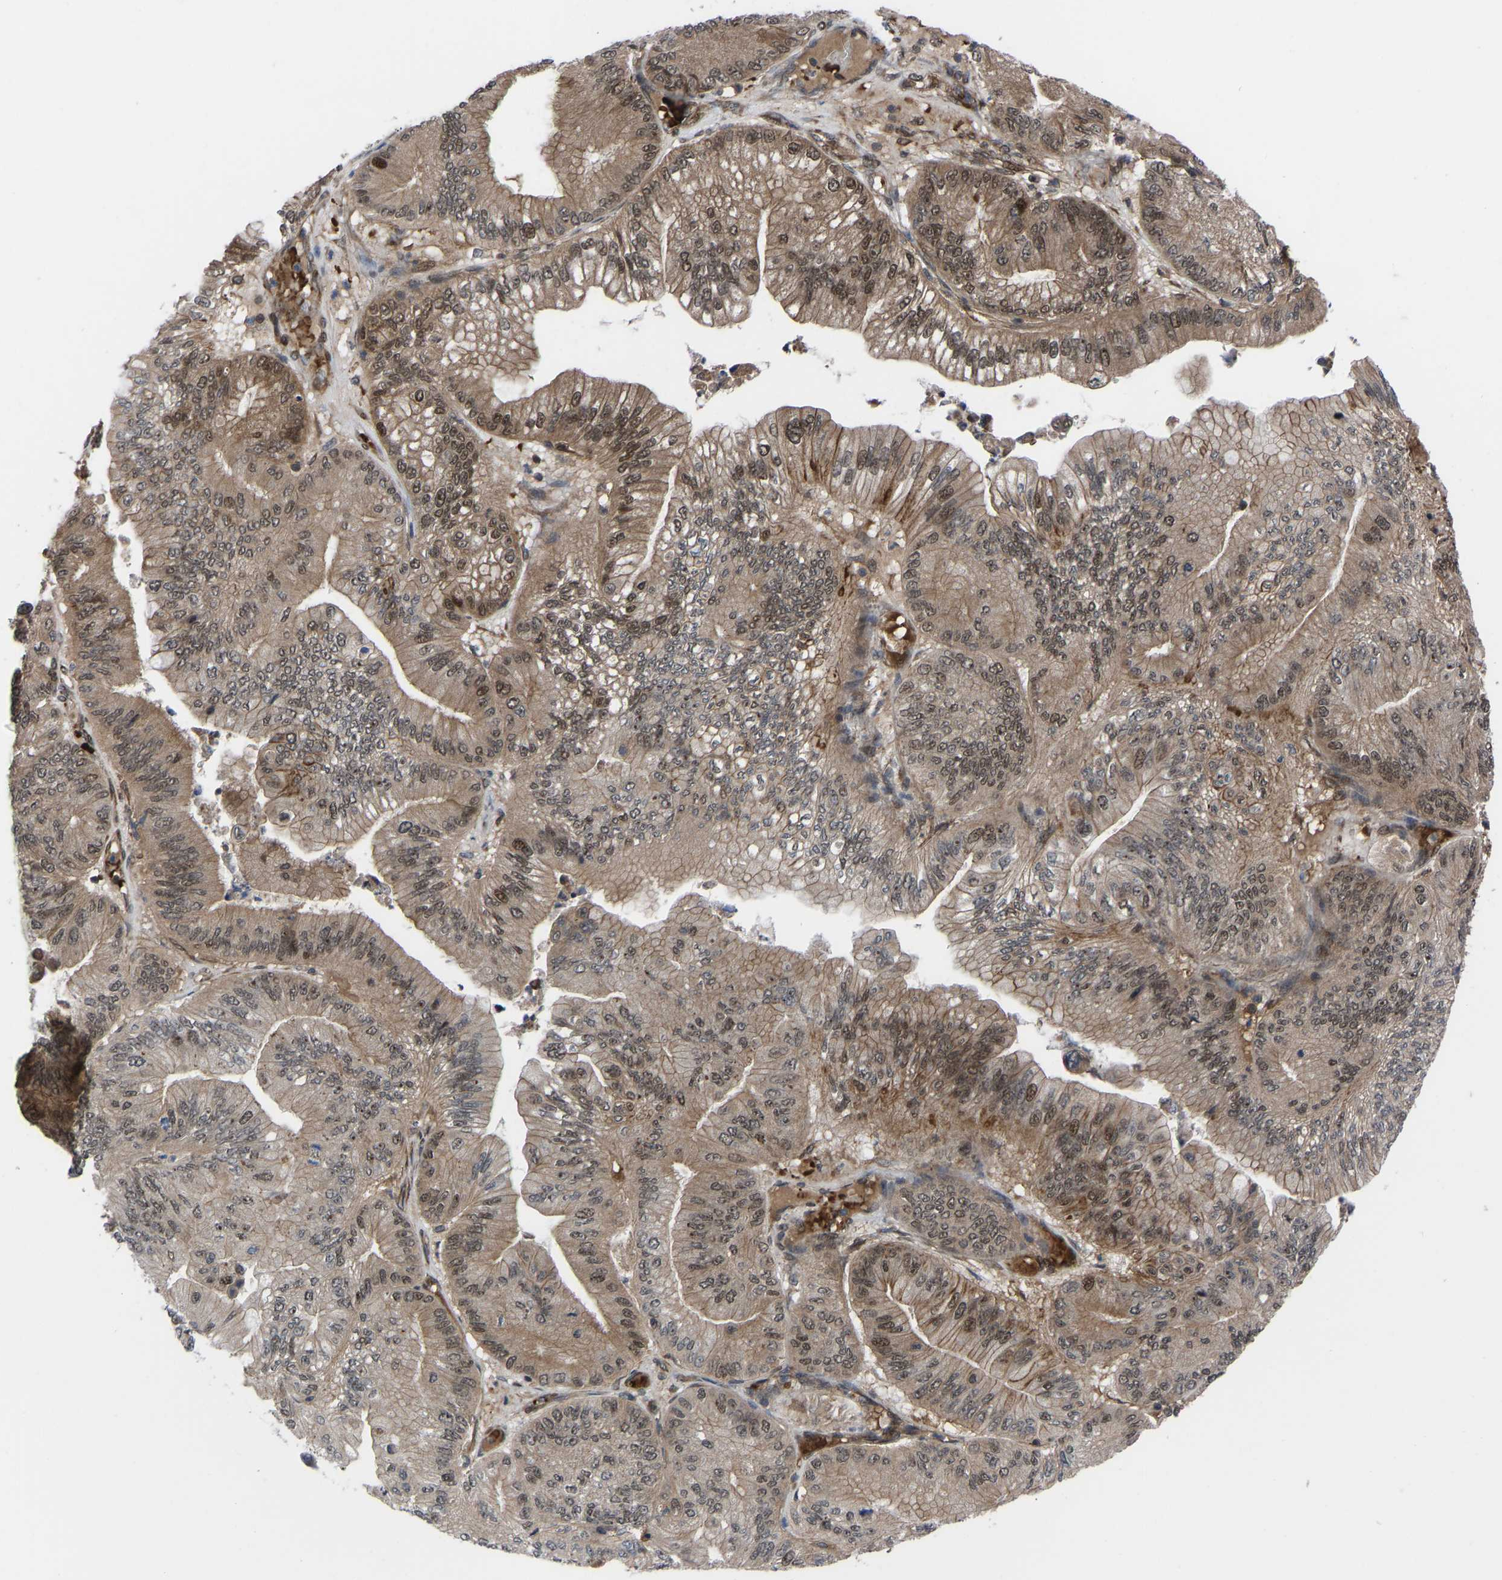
{"staining": {"intensity": "moderate", "quantity": ">75%", "location": "cytoplasmic/membranous,nuclear"}, "tissue": "ovarian cancer", "cell_type": "Tumor cells", "image_type": "cancer", "snomed": [{"axis": "morphology", "description": "Cystadenocarcinoma, mucinous, NOS"}, {"axis": "topography", "description": "Ovary"}], "caption": "Protein staining of ovarian cancer tissue shows moderate cytoplasmic/membranous and nuclear expression in about >75% of tumor cells.", "gene": "CYP7B1", "patient": {"sex": "female", "age": 61}}